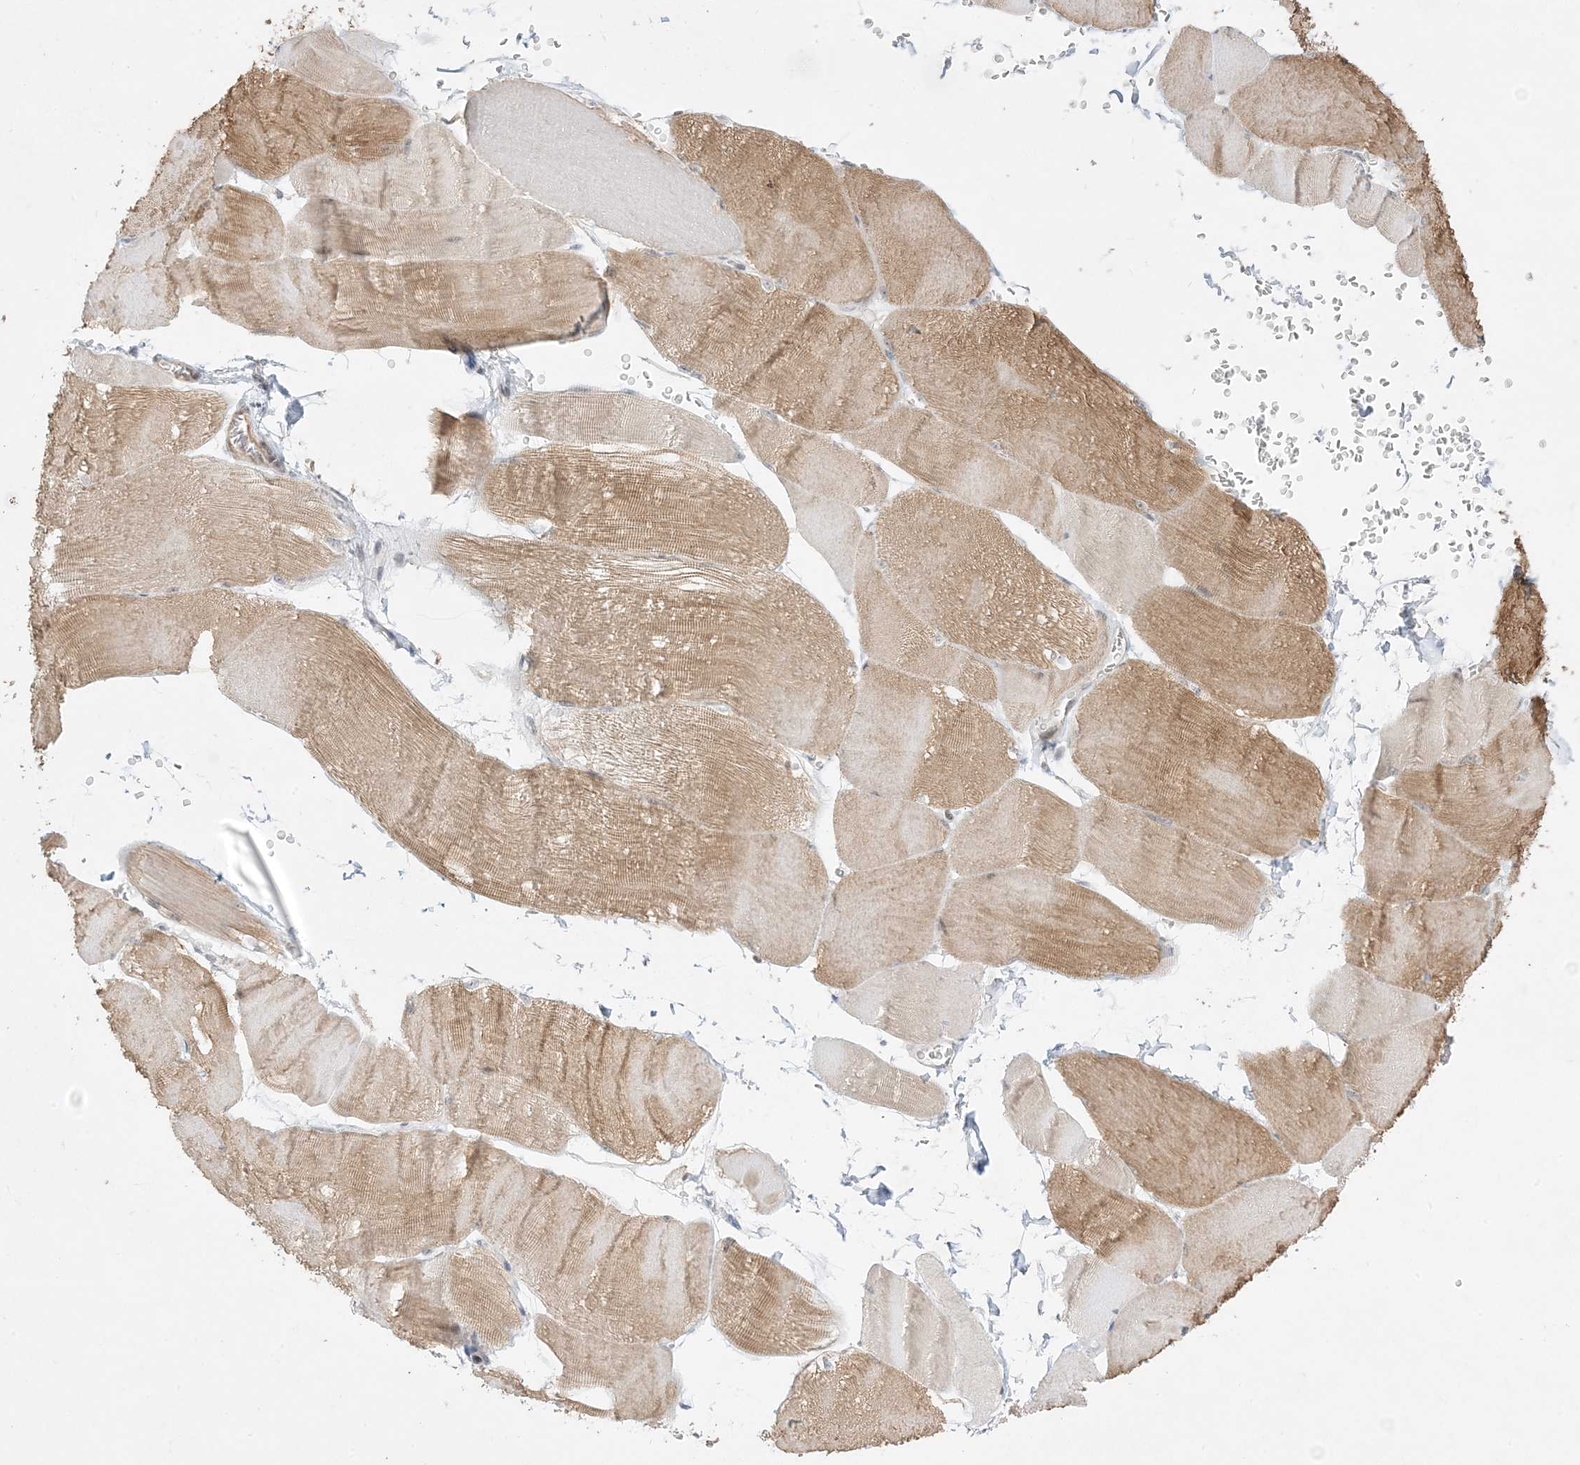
{"staining": {"intensity": "moderate", "quantity": "25%-75%", "location": "cytoplasmic/membranous"}, "tissue": "skeletal muscle", "cell_type": "Myocytes", "image_type": "normal", "snomed": [{"axis": "morphology", "description": "Normal tissue, NOS"}, {"axis": "morphology", "description": "Basal cell carcinoma"}, {"axis": "topography", "description": "Skeletal muscle"}], "caption": "A high-resolution micrograph shows IHC staining of normal skeletal muscle, which displays moderate cytoplasmic/membranous positivity in about 25%-75% of myocytes.", "gene": "PTK6", "patient": {"sex": "female", "age": 64}}